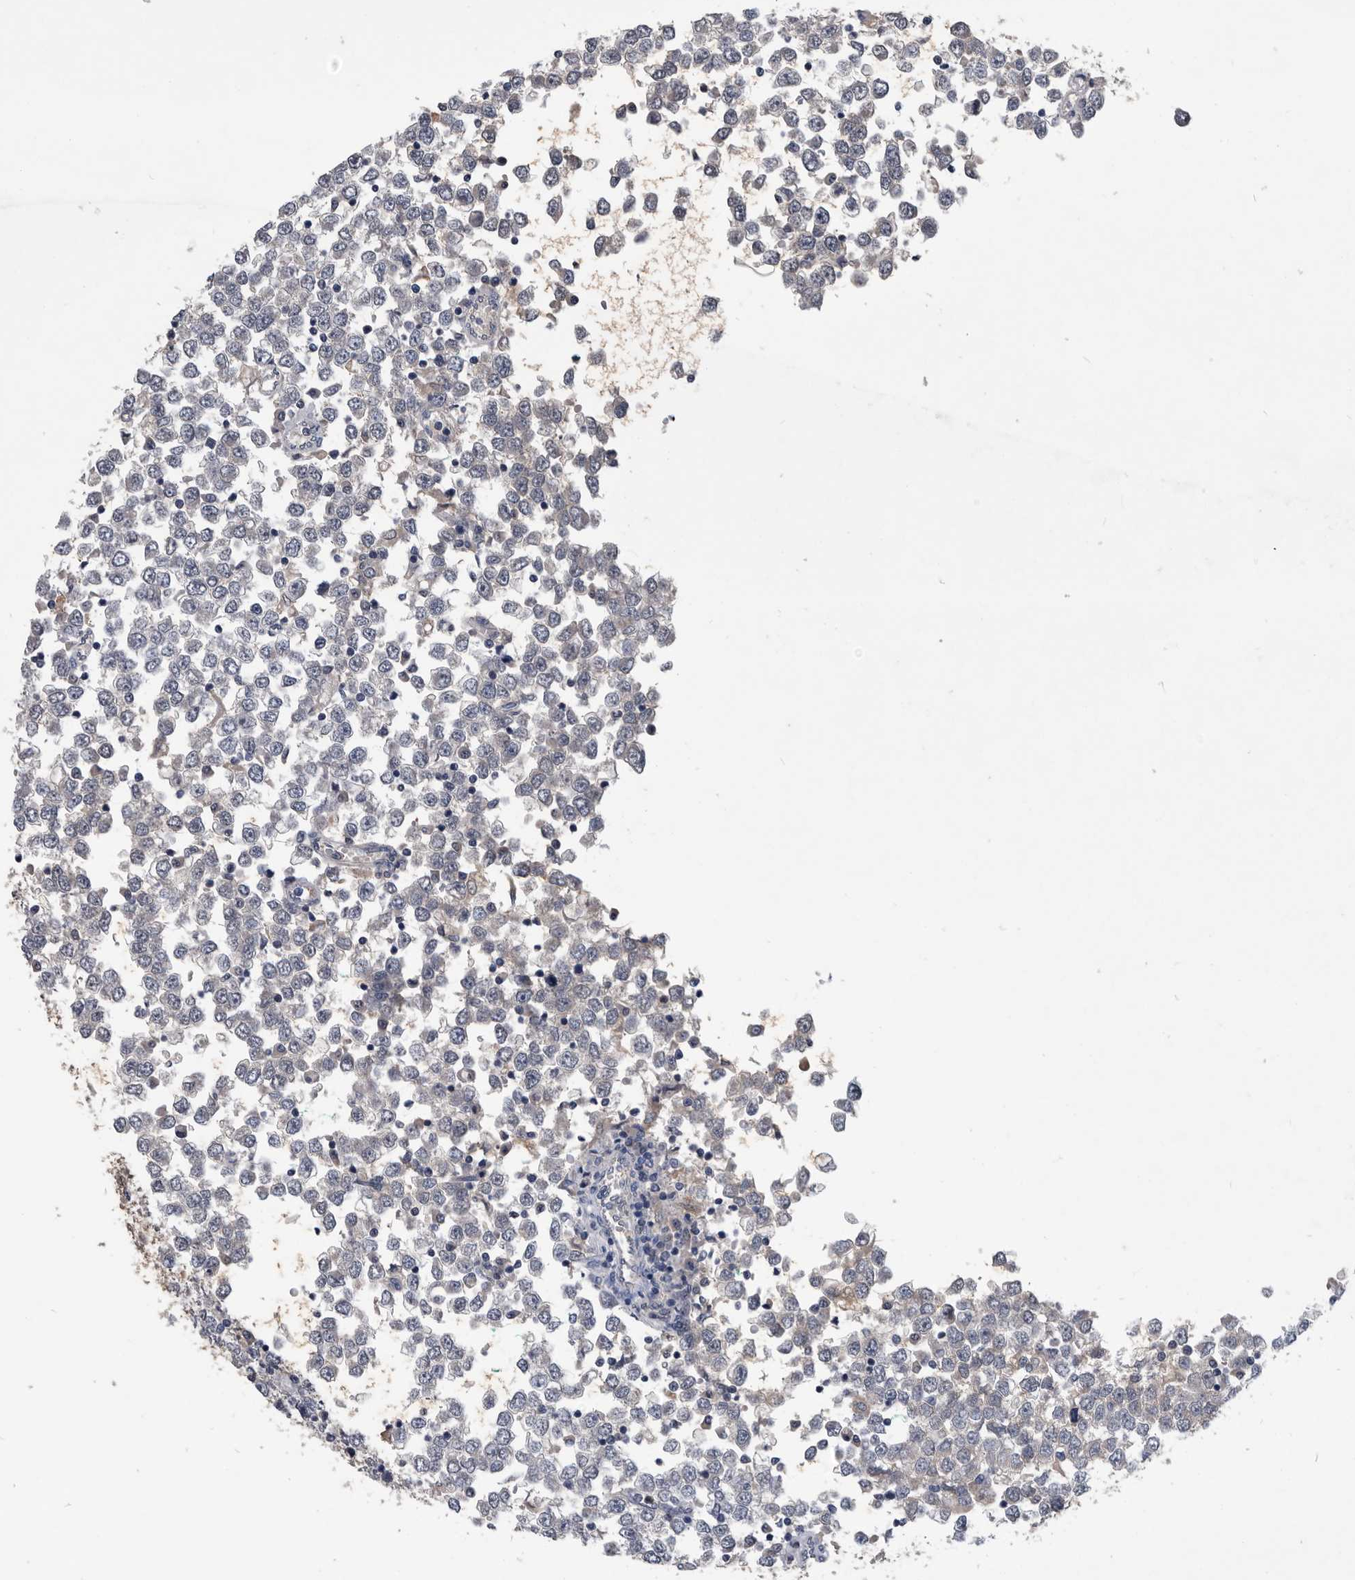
{"staining": {"intensity": "negative", "quantity": "none", "location": "none"}, "tissue": "testis cancer", "cell_type": "Tumor cells", "image_type": "cancer", "snomed": [{"axis": "morphology", "description": "Seminoma, NOS"}, {"axis": "topography", "description": "Testis"}], "caption": "The IHC photomicrograph has no significant expression in tumor cells of testis seminoma tissue. Brightfield microscopy of immunohistochemistry (IHC) stained with DAB (3,3'-diaminobenzidine) (brown) and hematoxylin (blue), captured at high magnification.", "gene": "PDXK", "patient": {"sex": "male", "age": 65}}